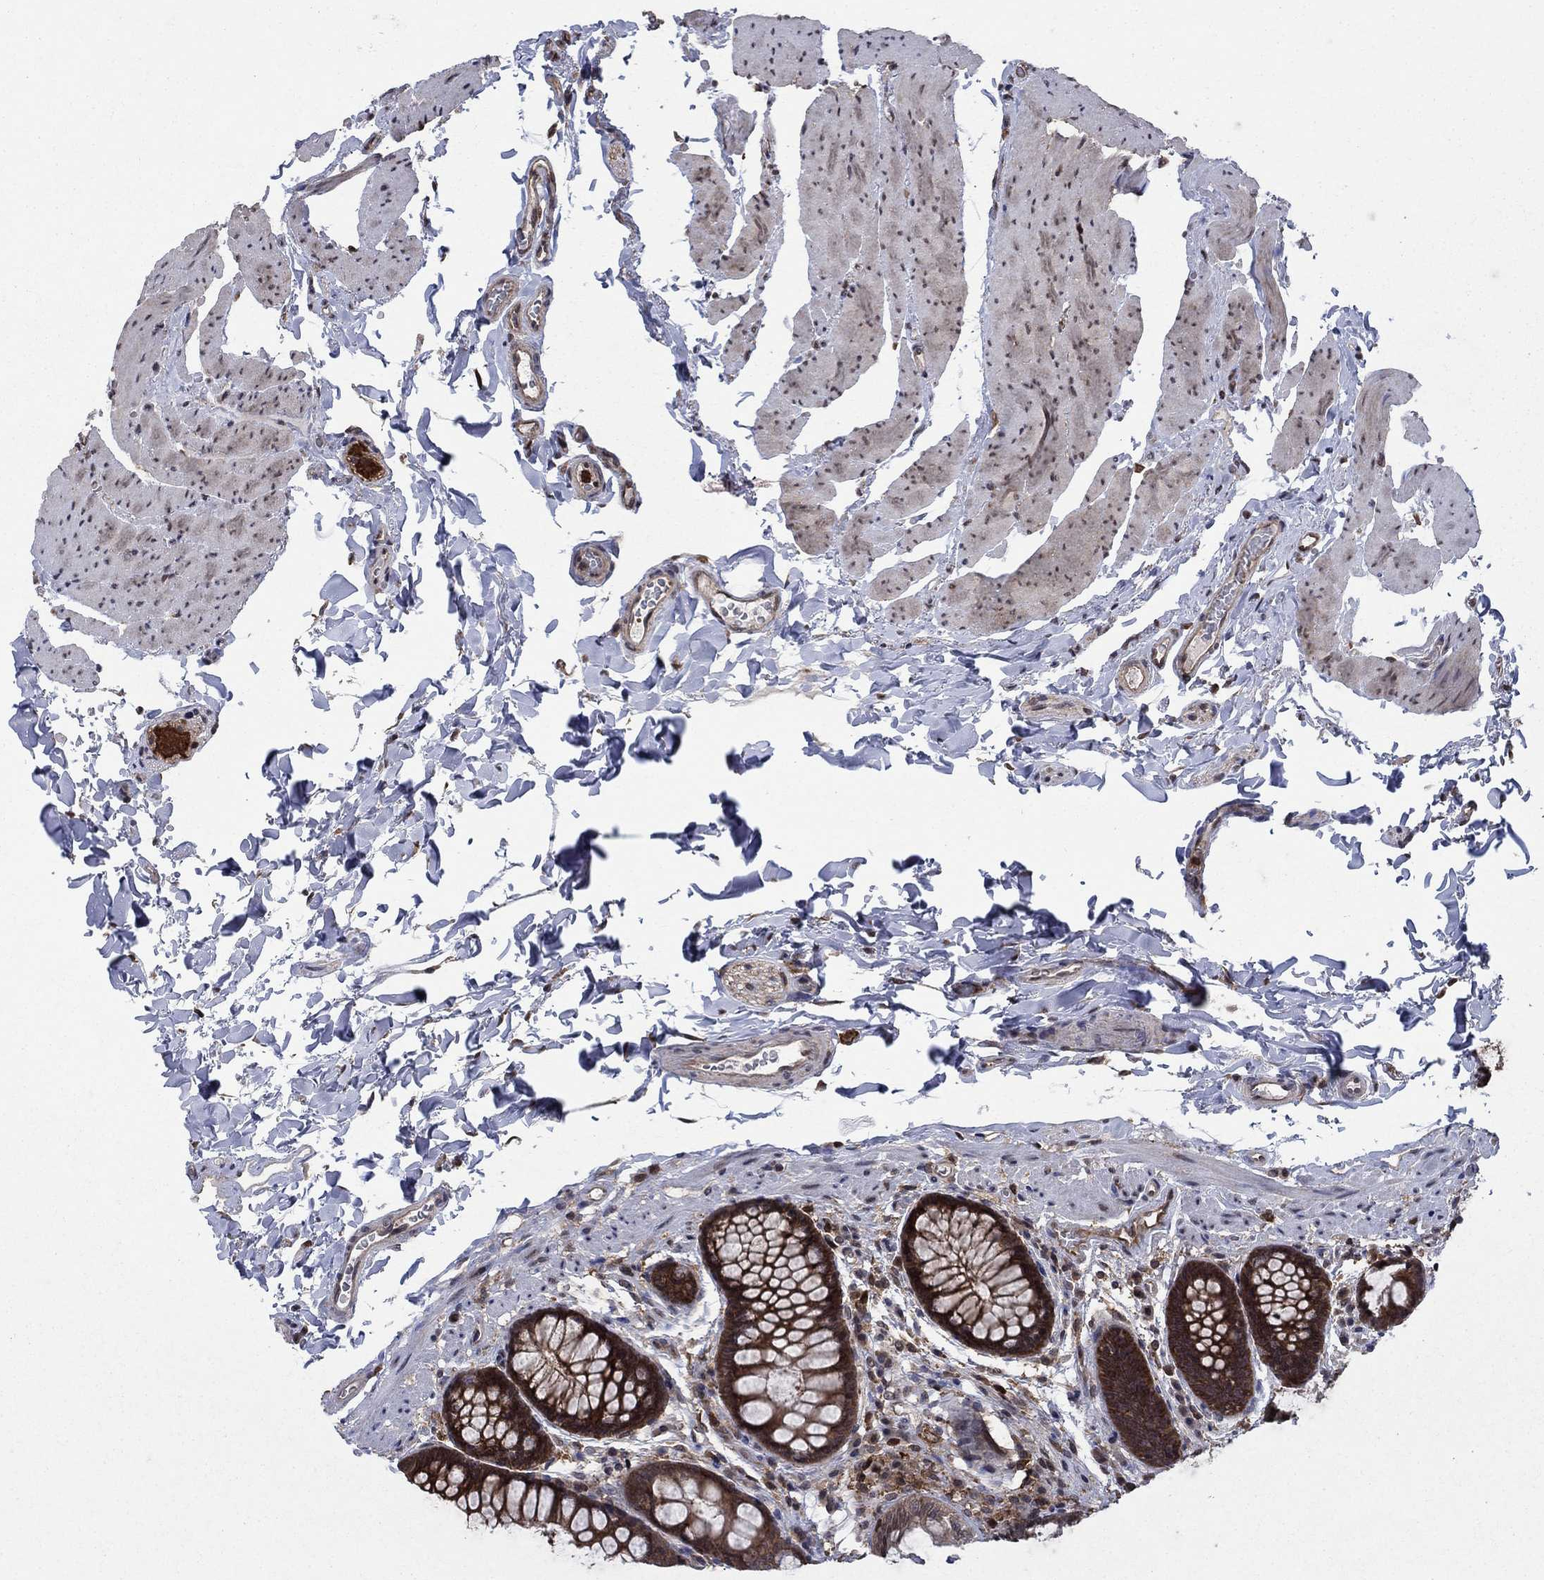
{"staining": {"intensity": "moderate", "quantity": "<25%", "location": "cytoplasmic/membranous"}, "tissue": "colon", "cell_type": "Endothelial cells", "image_type": "normal", "snomed": [{"axis": "morphology", "description": "Normal tissue, NOS"}, {"axis": "topography", "description": "Colon"}], "caption": "Endothelial cells show low levels of moderate cytoplasmic/membranous positivity in about <25% of cells in benign human colon. Nuclei are stained in blue.", "gene": "CACYBP", "patient": {"sex": "female", "age": 86}}